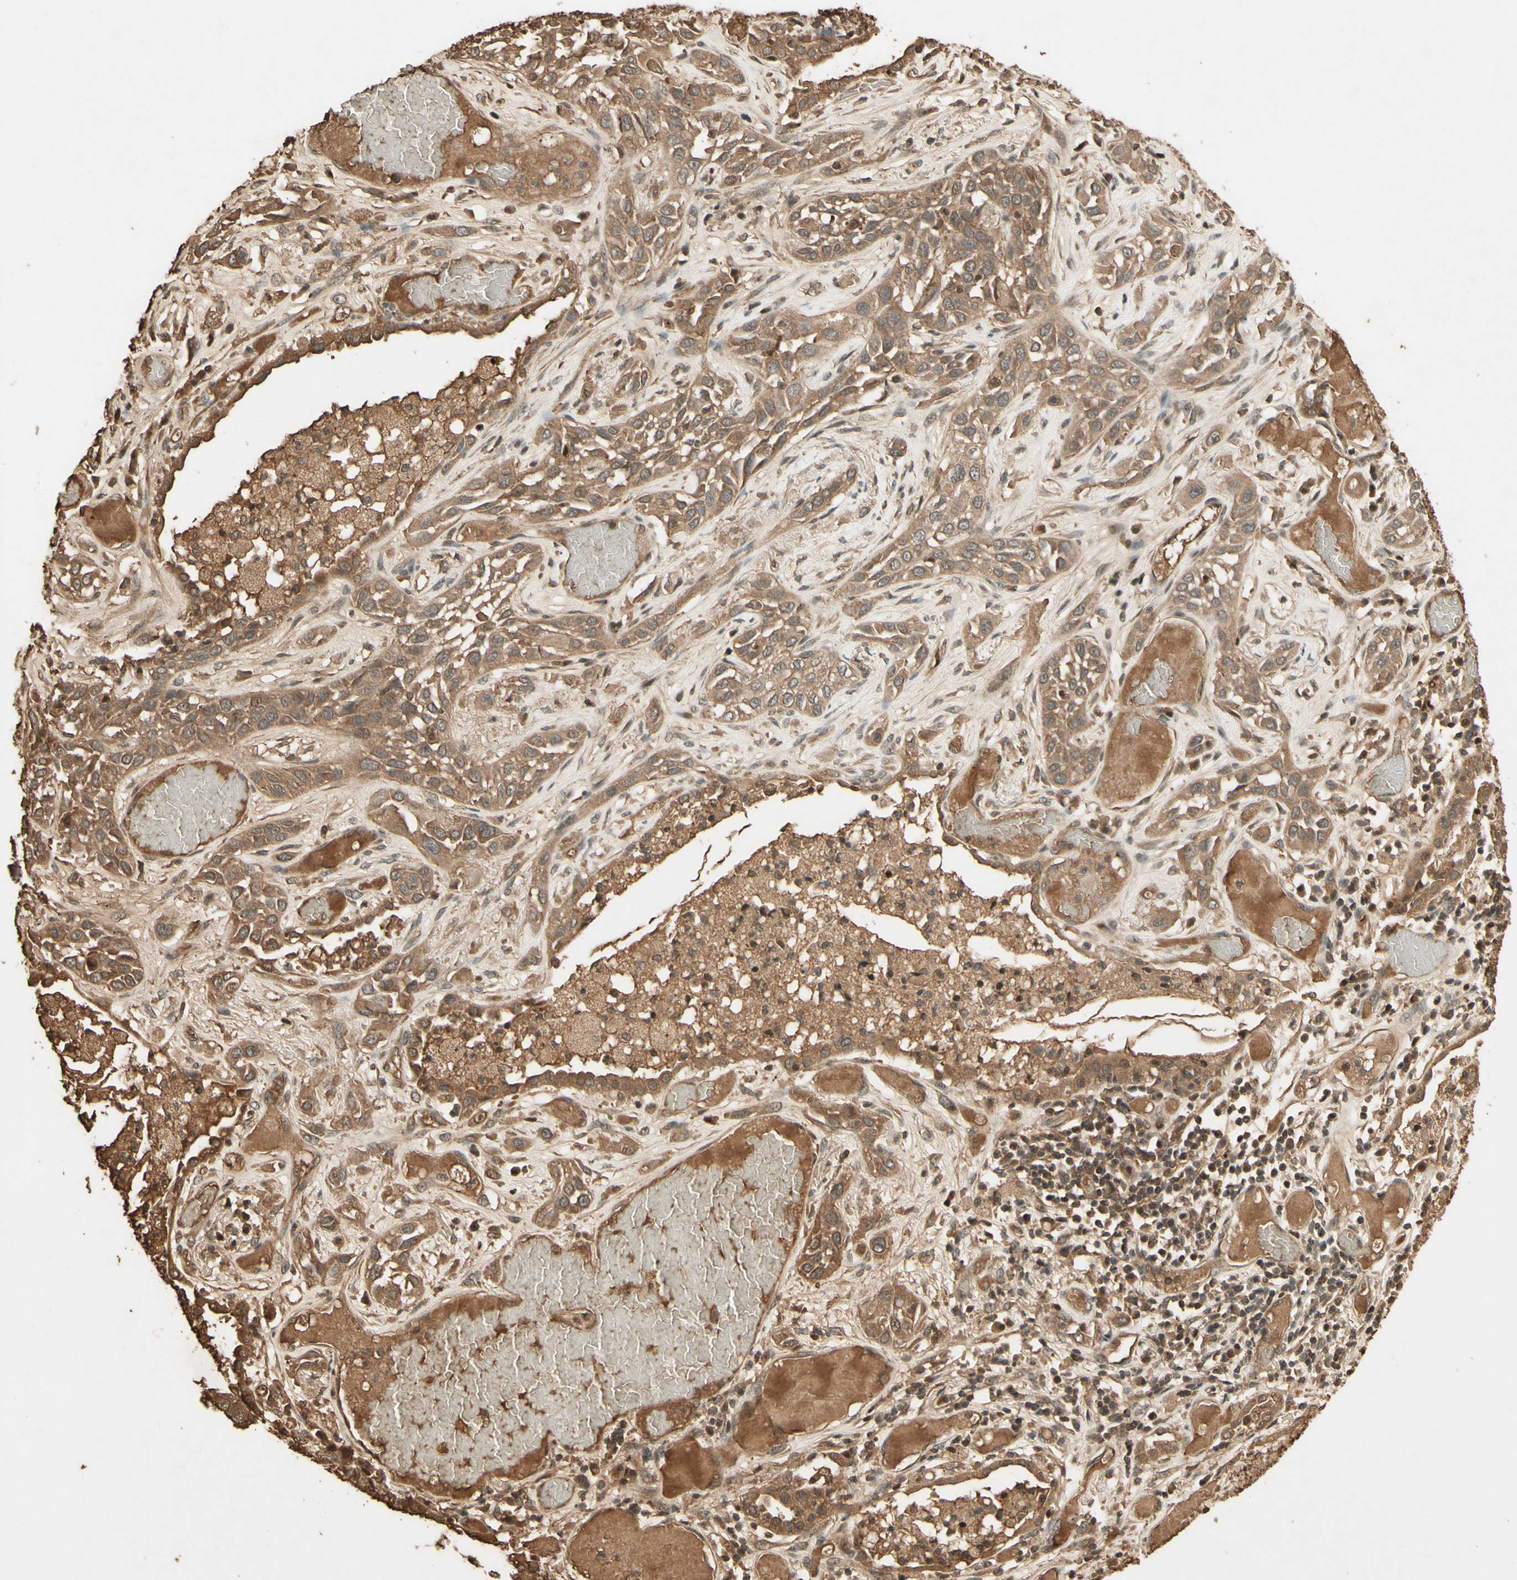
{"staining": {"intensity": "moderate", "quantity": ">75%", "location": "cytoplasmic/membranous"}, "tissue": "lung cancer", "cell_type": "Tumor cells", "image_type": "cancer", "snomed": [{"axis": "morphology", "description": "Squamous cell carcinoma, NOS"}, {"axis": "topography", "description": "Lung"}], "caption": "Immunohistochemistry staining of lung cancer (squamous cell carcinoma), which exhibits medium levels of moderate cytoplasmic/membranous staining in about >75% of tumor cells indicating moderate cytoplasmic/membranous protein expression. The staining was performed using DAB (brown) for protein detection and nuclei were counterstained in hematoxylin (blue).", "gene": "SMAD9", "patient": {"sex": "male", "age": 71}}